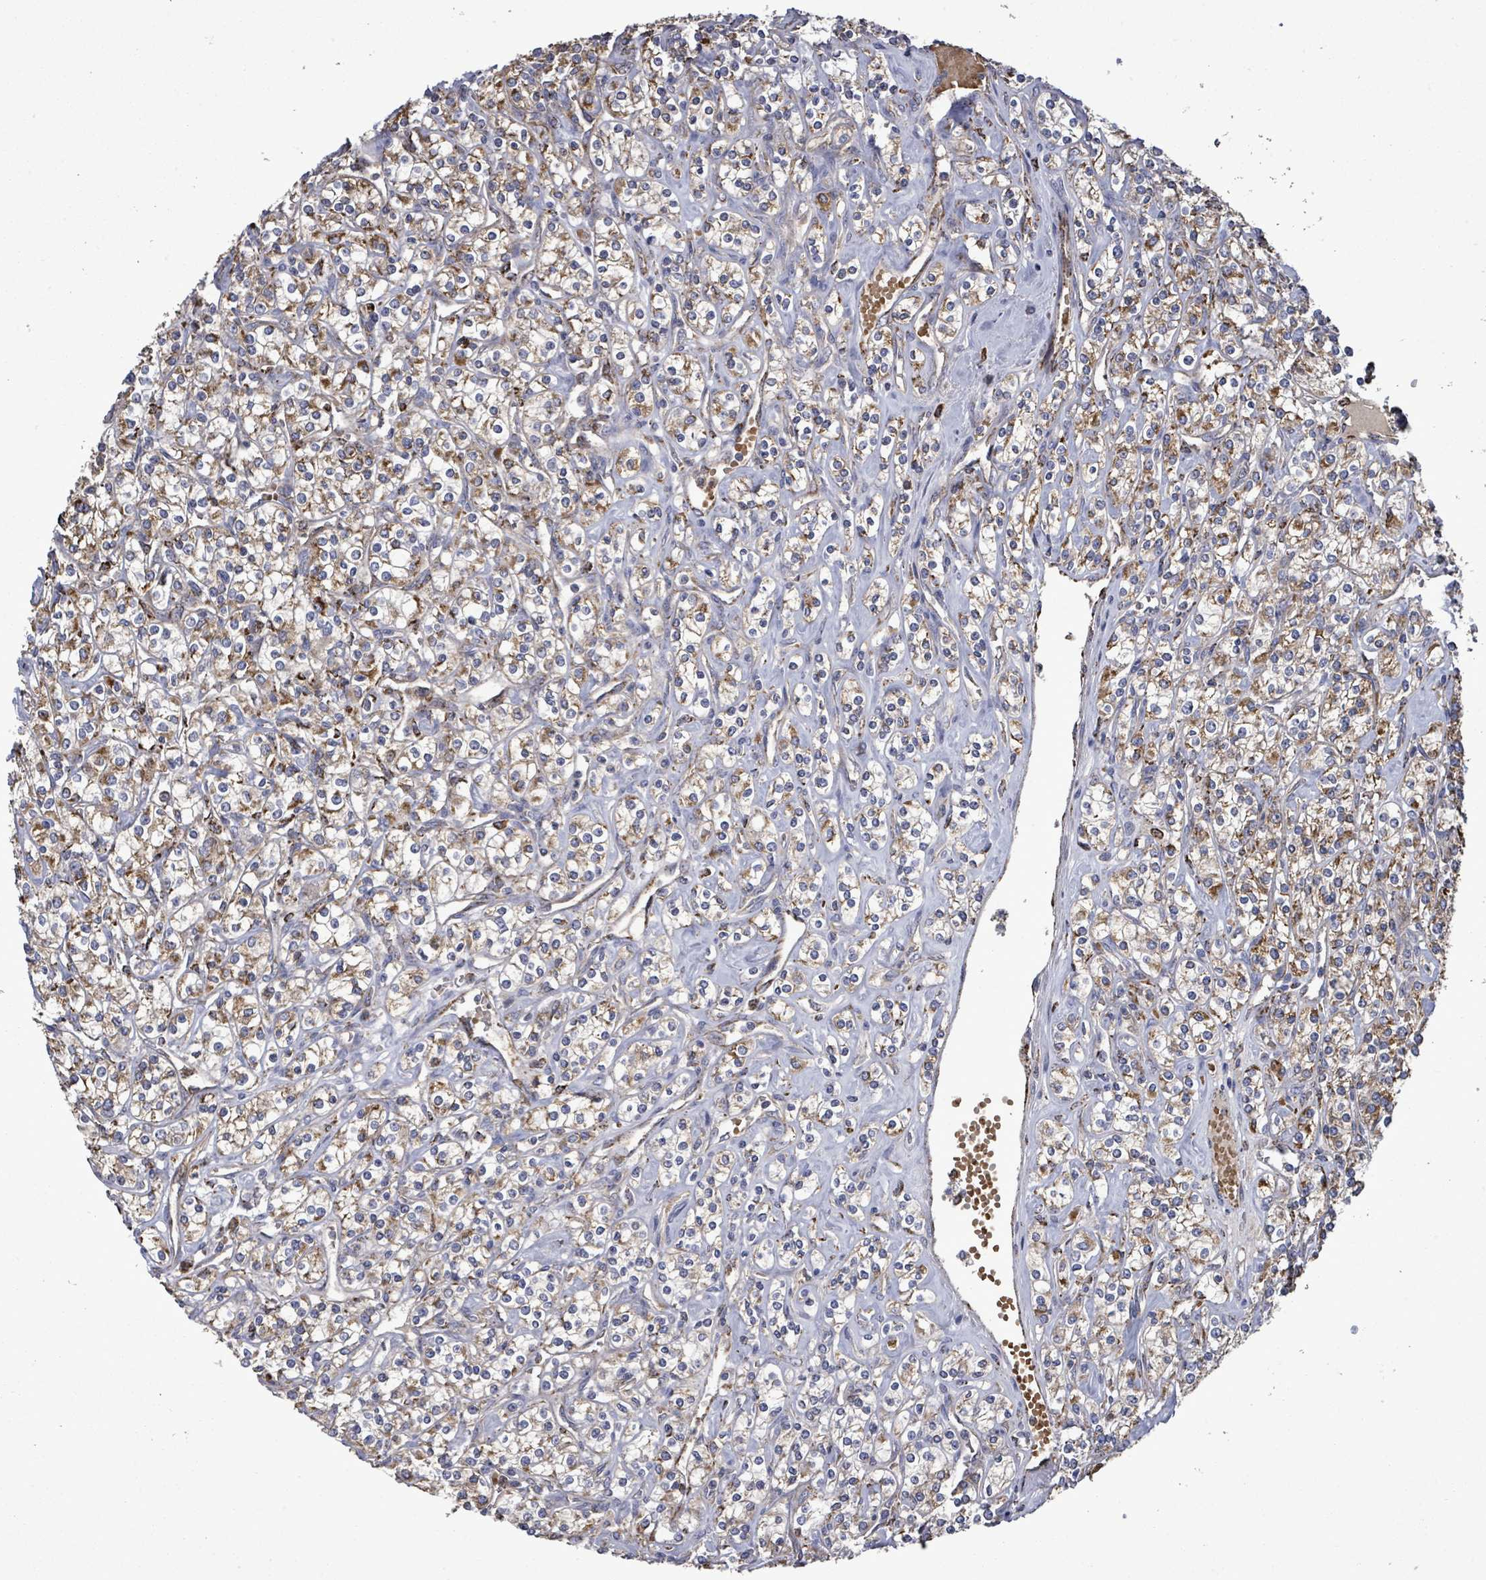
{"staining": {"intensity": "moderate", "quantity": "25%-75%", "location": "cytoplasmic/membranous"}, "tissue": "renal cancer", "cell_type": "Tumor cells", "image_type": "cancer", "snomed": [{"axis": "morphology", "description": "Adenocarcinoma, NOS"}, {"axis": "topography", "description": "Kidney"}], "caption": "Tumor cells exhibit medium levels of moderate cytoplasmic/membranous staining in approximately 25%-75% of cells in human renal cancer (adenocarcinoma).", "gene": "MTMR12", "patient": {"sex": "male", "age": 77}}